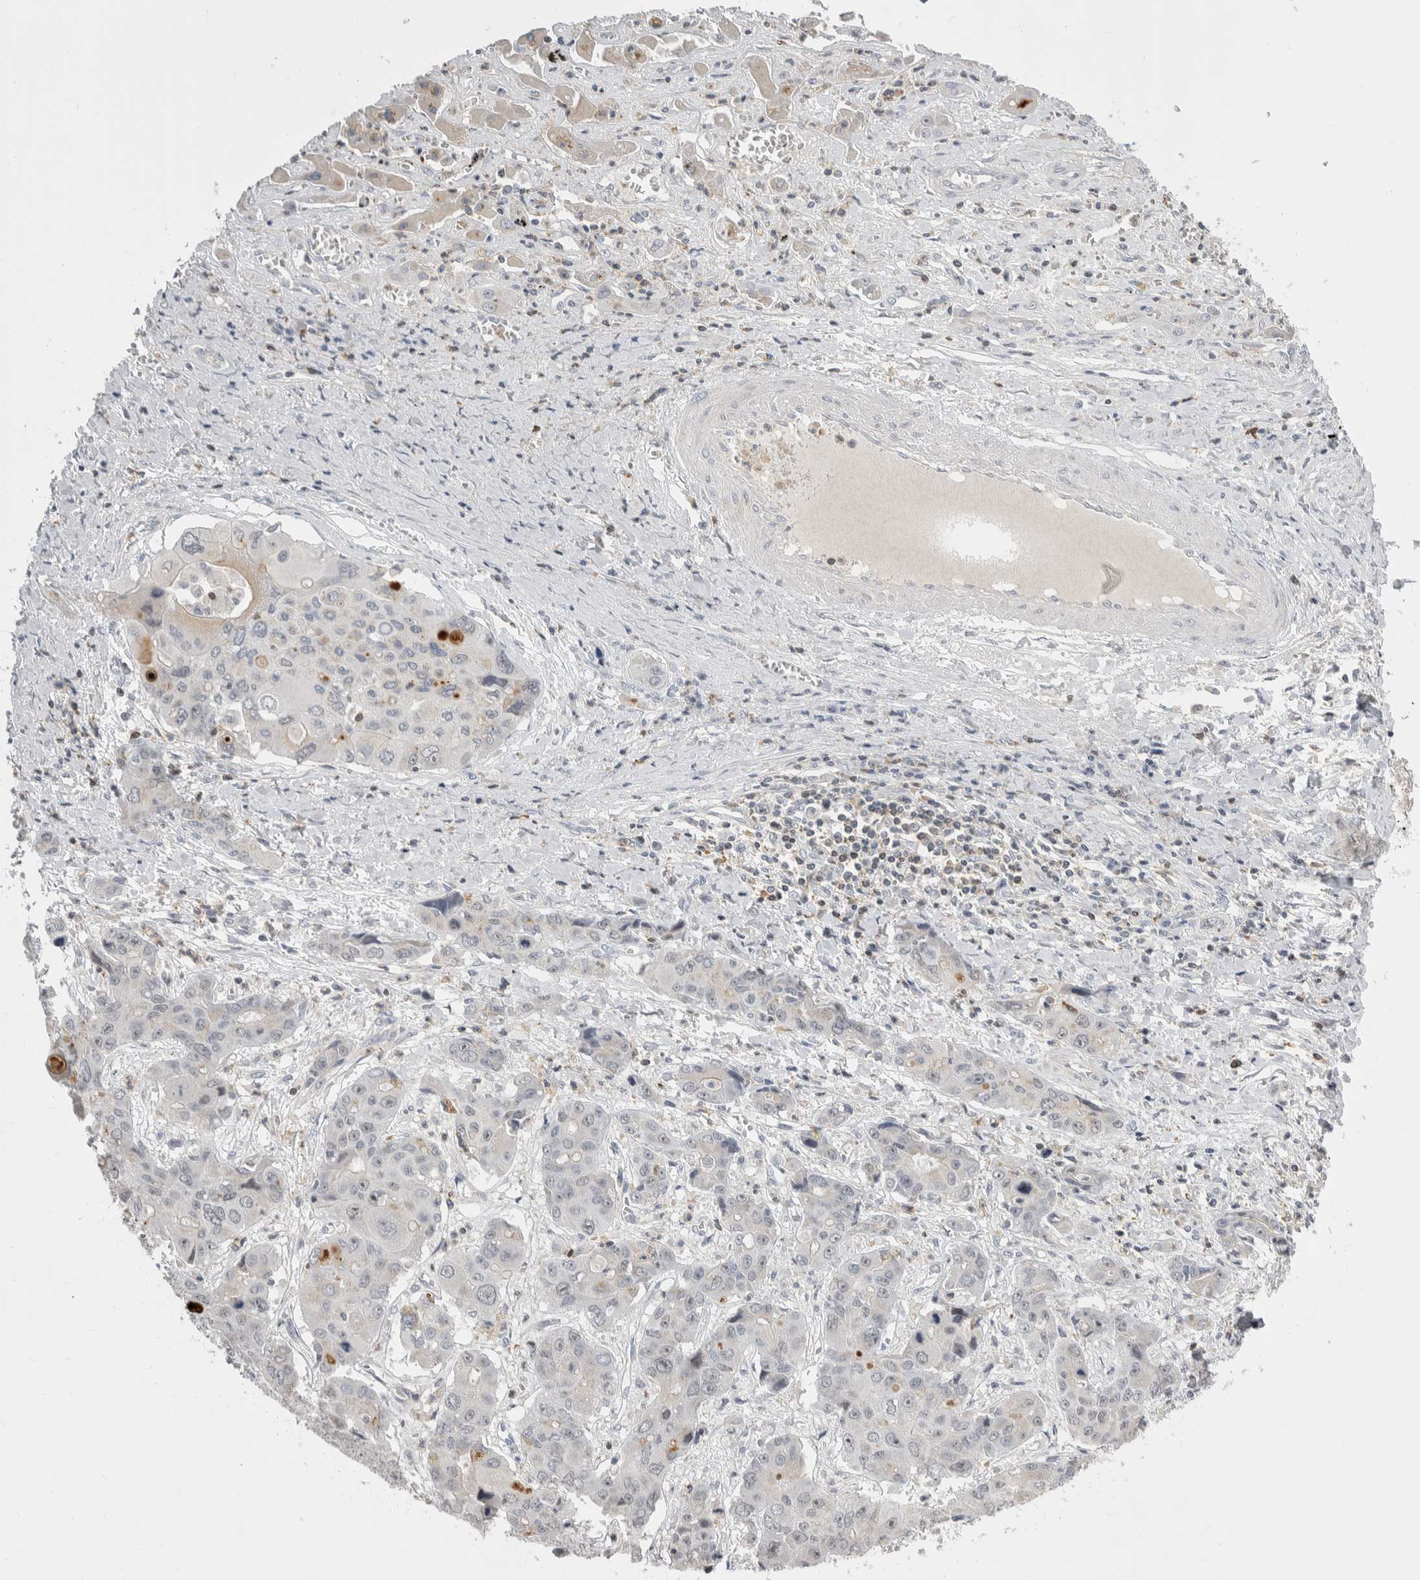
{"staining": {"intensity": "negative", "quantity": "none", "location": "none"}, "tissue": "liver cancer", "cell_type": "Tumor cells", "image_type": "cancer", "snomed": [{"axis": "morphology", "description": "Cholangiocarcinoma"}, {"axis": "topography", "description": "Liver"}], "caption": "DAB immunohistochemical staining of human liver cancer (cholangiocarcinoma) displays no significant staining in tumor cells.", "gene": "CEP295NL", "patient": {"sex": "male", "age": 67}}